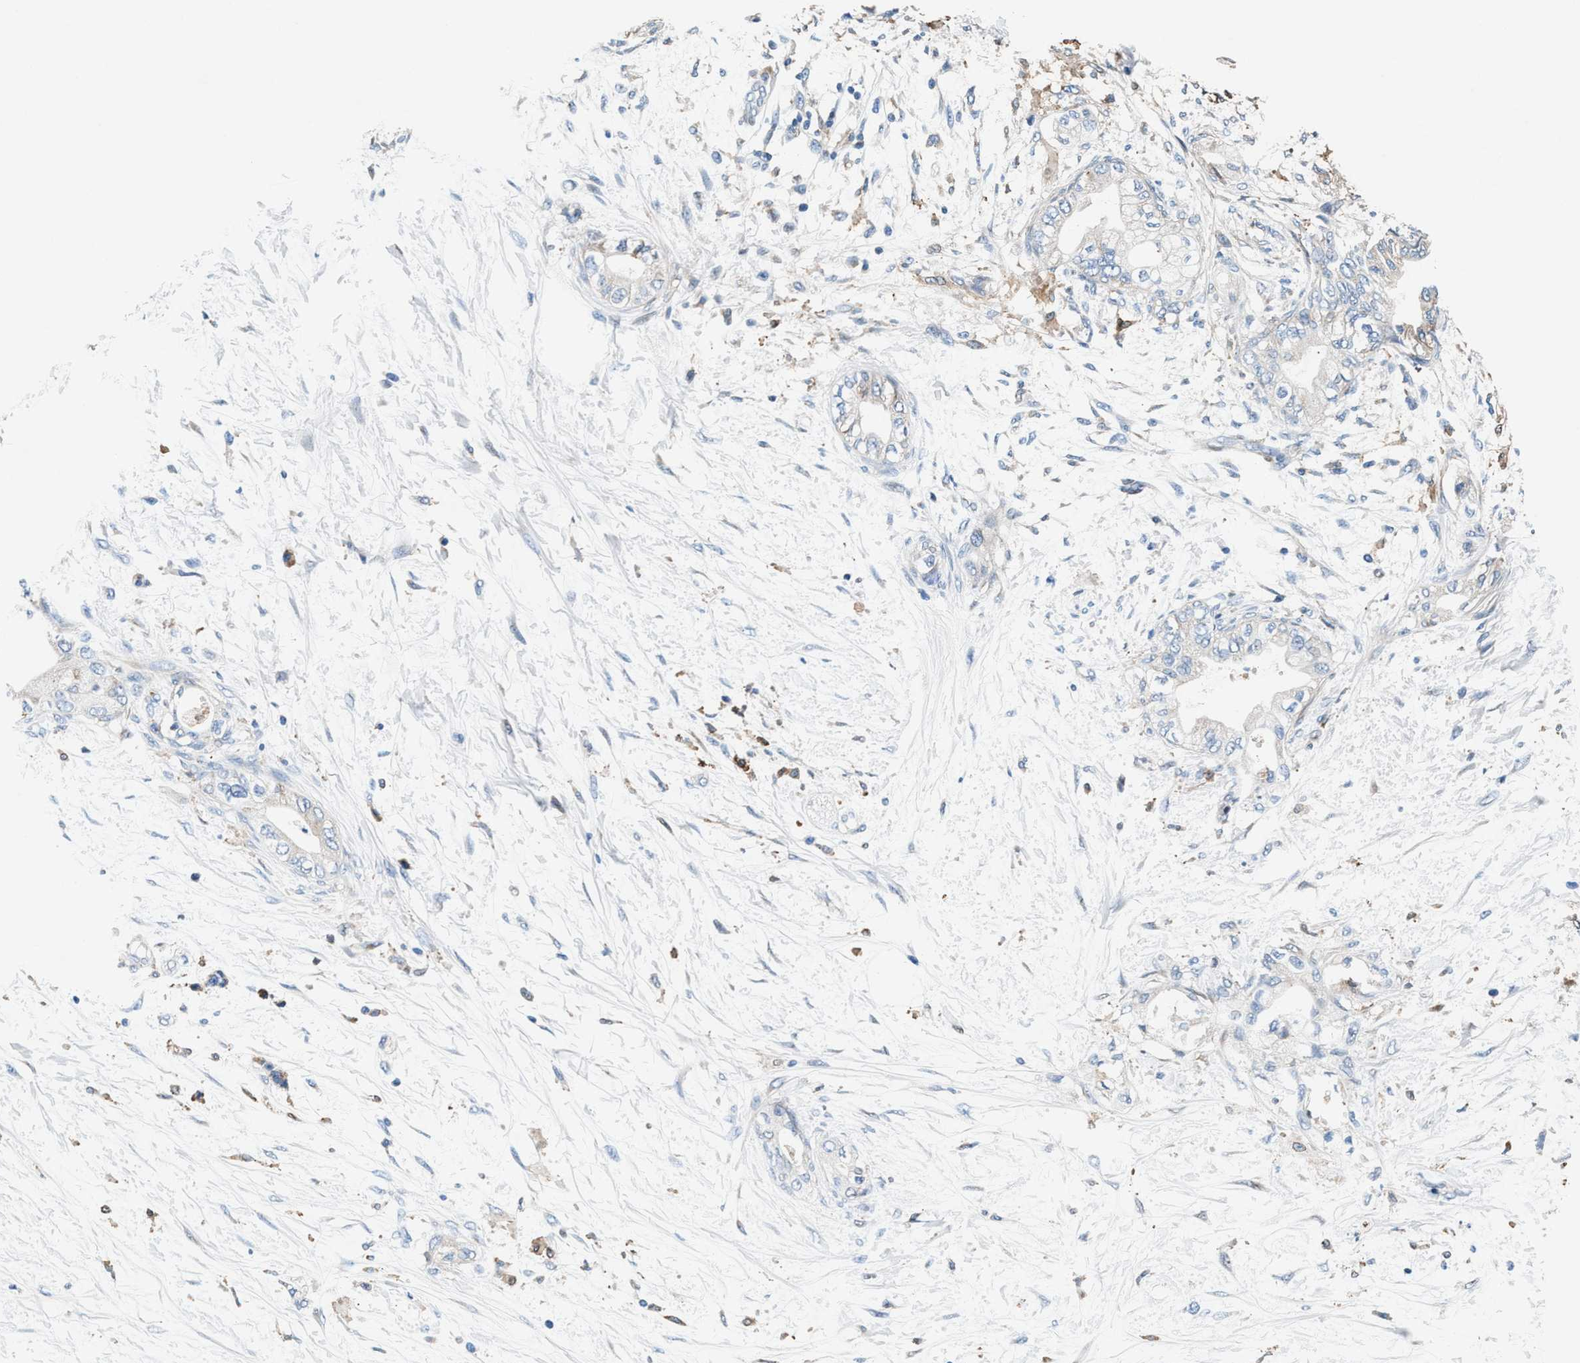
{"staining": {"intensity": "moderate", "quantity": ">75%", "location": "cytoplasmic/membranous"}, "tissue": "adipose tissue", "cell_type": "Adipocytes", "image_type": "normal", "snomed": [{"axis": "morphology", "description": "Normal tissue, NOS"}, {"axis": "morphology", "description": "Adenocarcinoma, NOS"}, {"axis": "topography", "description": "Duodenum"}, {"axis": "topography", "description": "Peripheral nerve tissue"}], "caption": "Approximately >75% of adipocytes in unremarkable human adipose tissue show moderate cytoplasmic/membranous protein expression as visualized by brown immunohistochemical staining.", "gene": "SLFN11", "patient": {"sex": "female", "age": 60}}